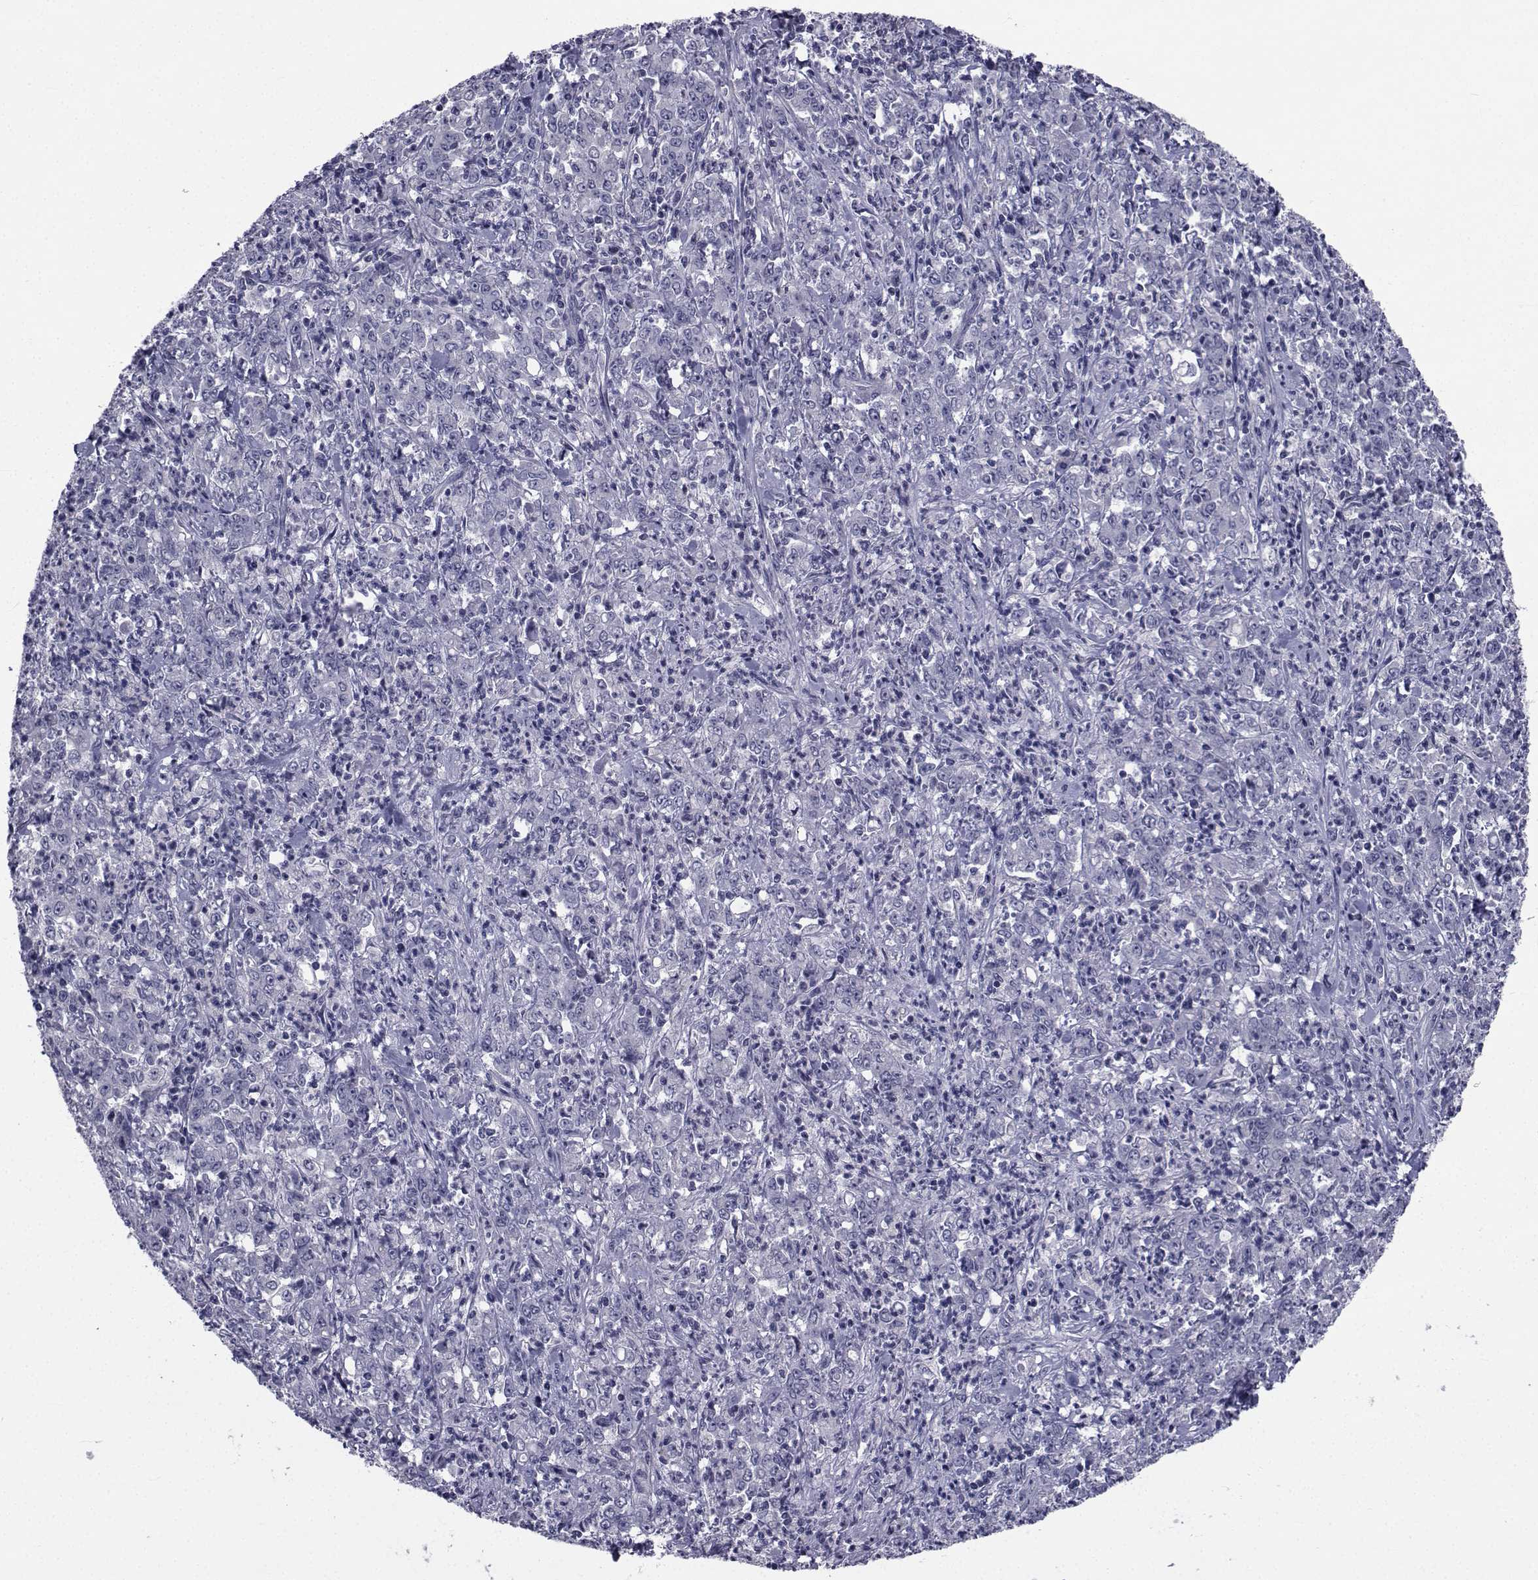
{"staining": {"intensity": "negative", "quantity": "none", "location": "none"}, "tissue": "stomach cancer", "cell_type": "Tumor cells", "image_type": "cancer", "snomed": [{"axis": "morphology", "description": "Adenocarcinoma, NOS"}, {"axis": "topography", "description": "Stomach, lower"}], "caption": "Tumor cells are negative for brown protein staining in stomach cancer (adenocarcinoma).", "gene": "CHRNA1", "patient": {"sex": "female", "age": 71}}